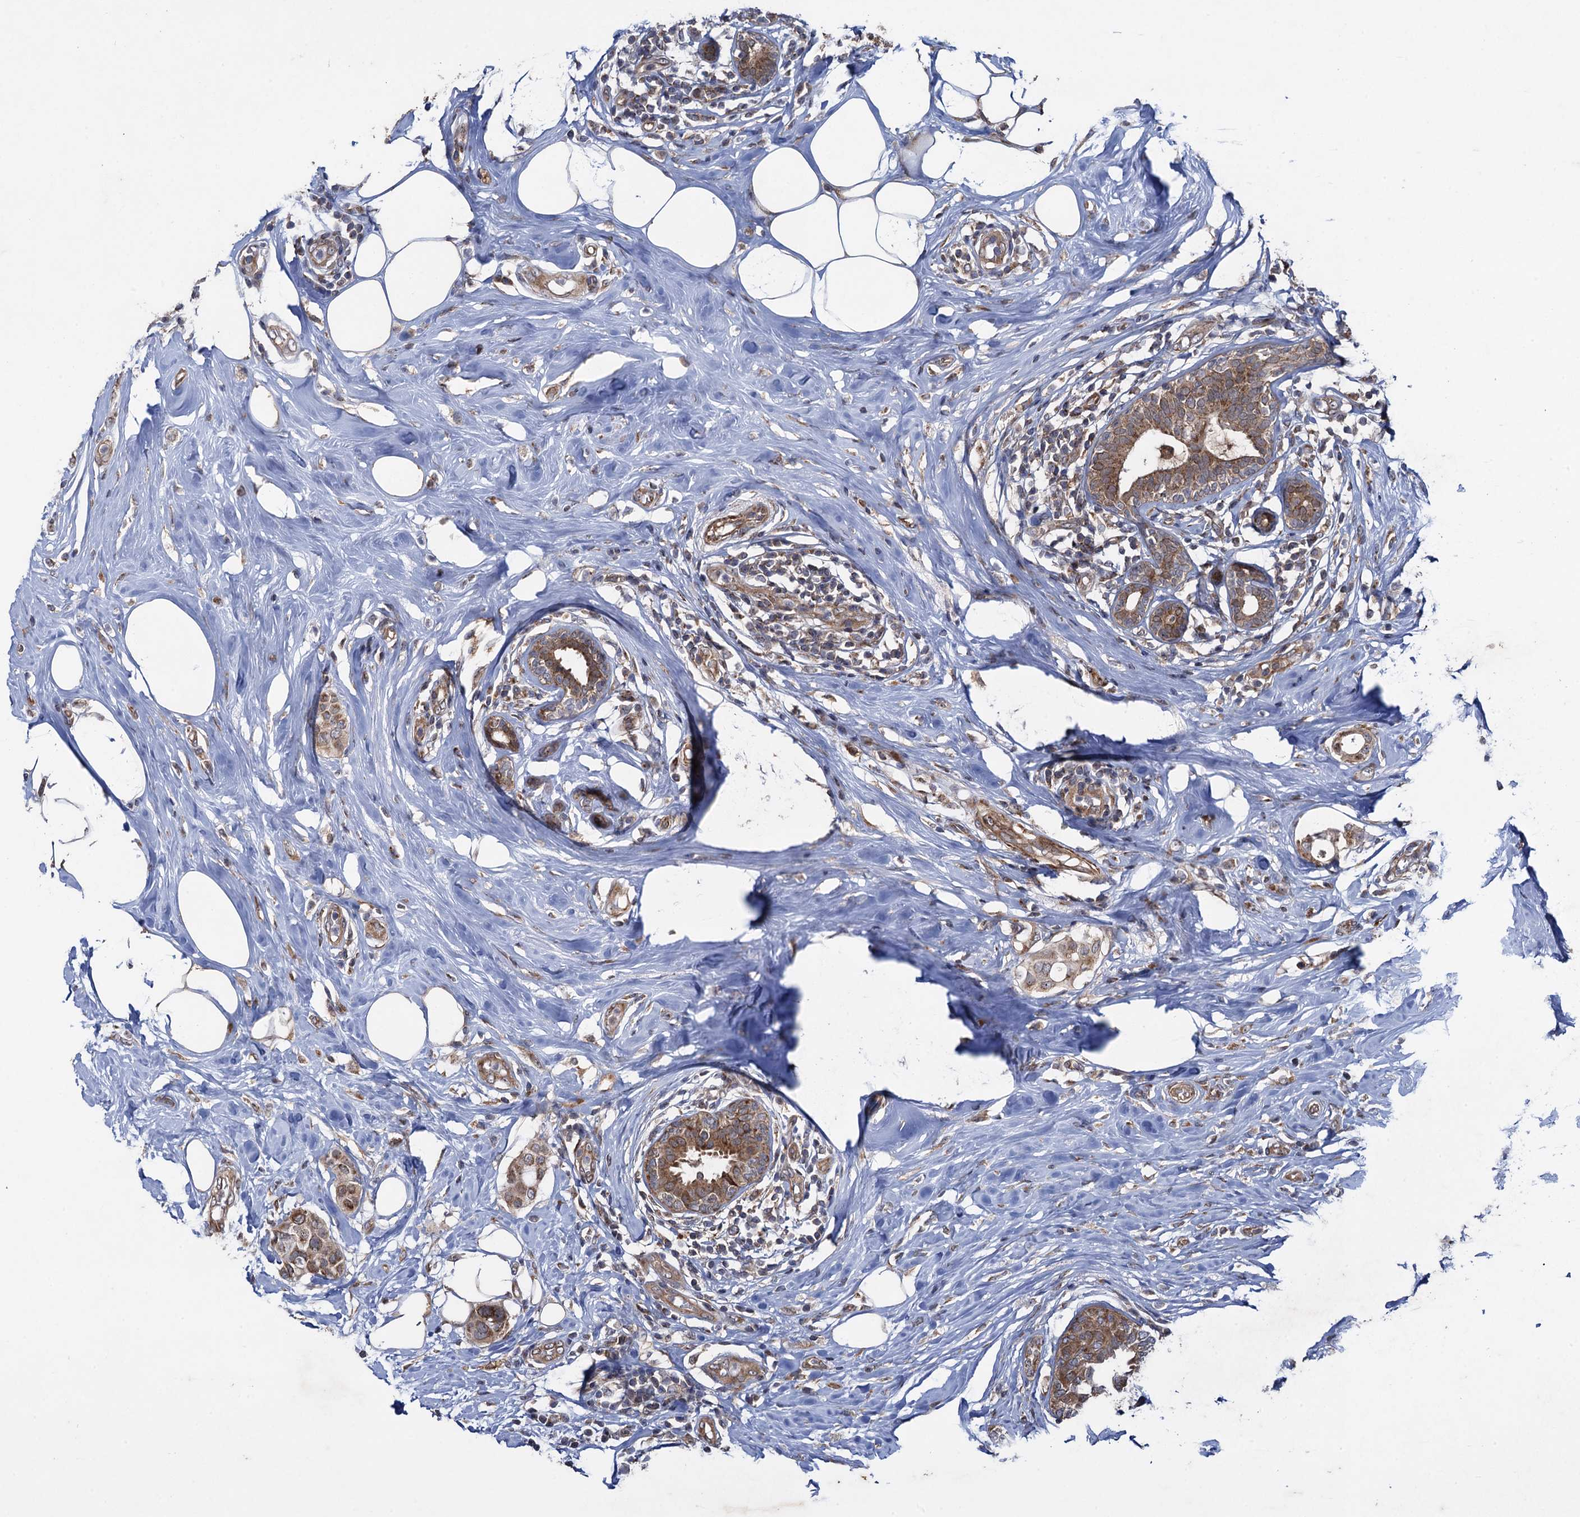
{"staining": {"intensity": "moderate", "quantity": ">75%", "location": "cytoplasmic/membranous"}, "tissue": "breast cancer", "cell_type": "Tumor cells", "image_type": "cancer", "snomed": [{"axis": "morphology", "description": "Lobular carcinoma"}, {"axis": "topography", "description": "Breast"}], "caption": "High-power microscopy captured an immunohistochemistry photomicrograph of lobular carcinoma (breast), revealing moderate cytoplasmic/membranous positivity in about >75% of tumor cells. (brown staining indicates protein expression, while blue staining denotes nuclei).", "gene": "HAUS1", "patient": {"sex": "female", "age": 51}}